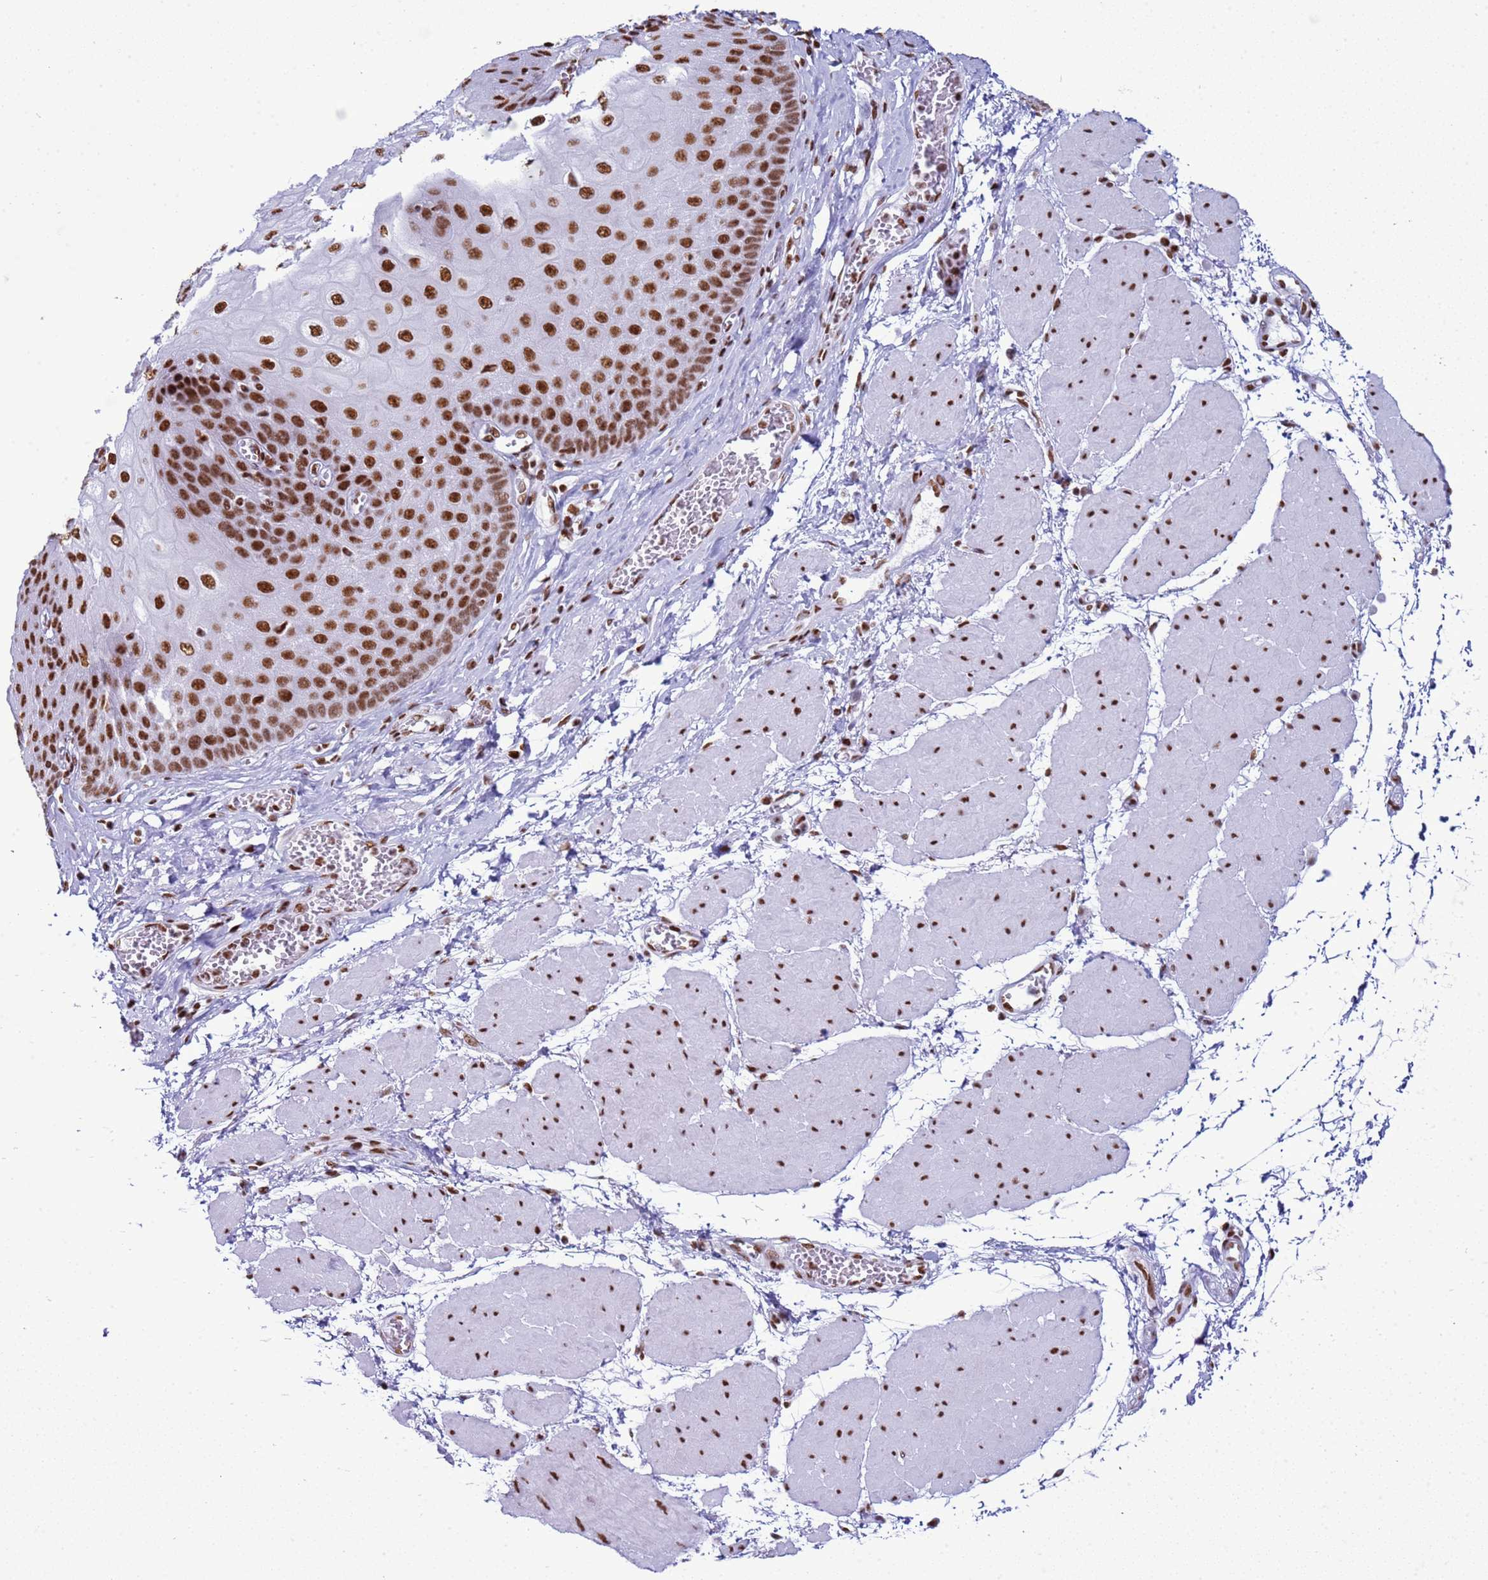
{"staining": {"intensity": "strong", "quantity": ">75%", "location": "nuclear"}, "tissue": "esophagus", "cell_type": "Squamous epithelial cells", "image_type": "normal", "snomed": [{"axis": "morphology", "description": "Normal tissue, NOS"}, {"axis": "topography", "description": "Esophagus"}], "caption": "Immunohistochemistry (IHC) micrograph of normal human esophagus stained for a protein (brown), which shows high levels of strong nuclear staining in approximately >75% of squamous epithelial cells.", "gene": "RALY", "patient": {"sex": "male", "age": 60}}